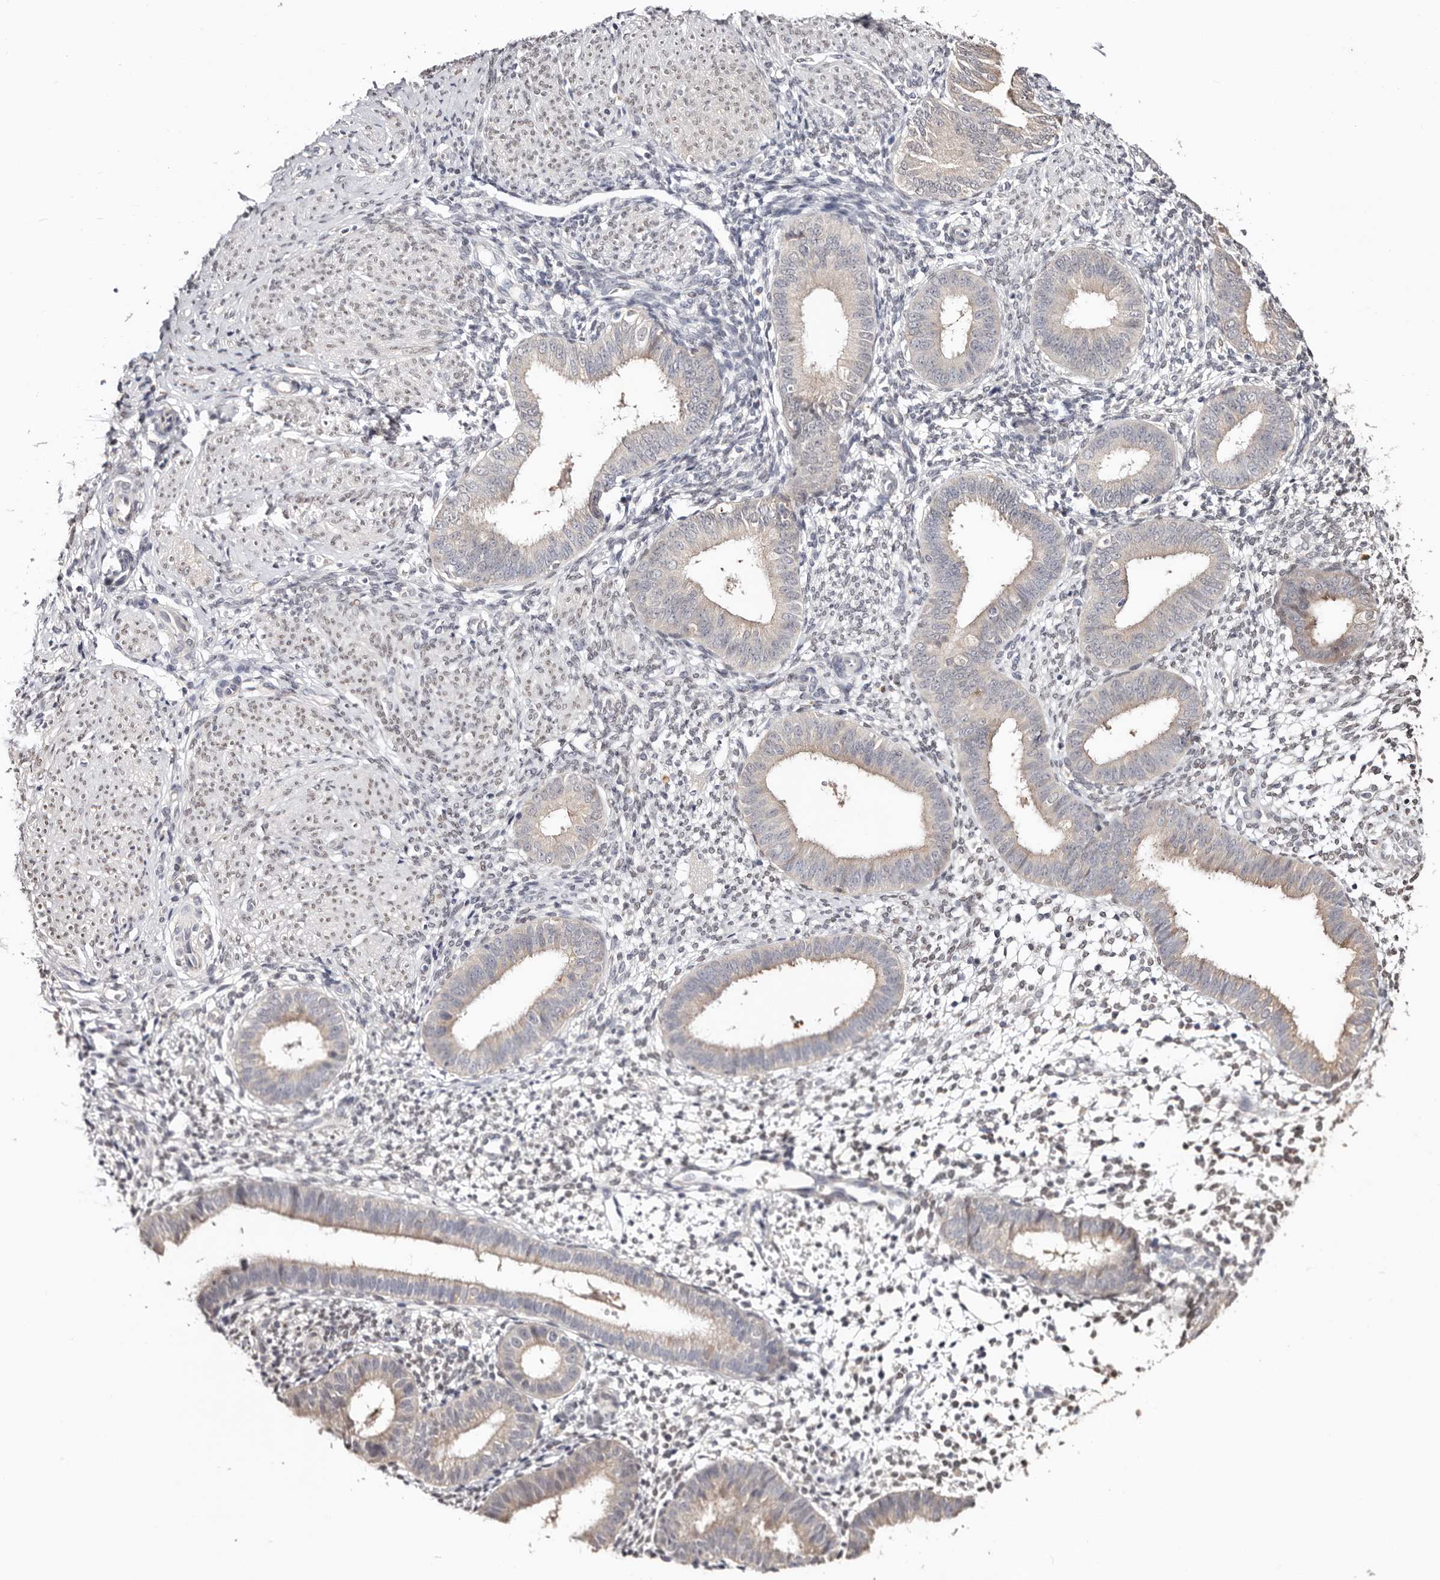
{"staining": {"intensity": "negative", "quantity": "none", "location": "none"}, "tissue": "endometrium", "cell_type": "Cells in endometrial stroma", "image_type": "normal", "snomed": [{"axis": "morphology", "description": "Normal tissue, NOS"}, {"axis": "topography", "description": "Uterus"}, {"axis": "topography", "description": "Endometrium"}], "caption": "IHC histopathology image of normal human endometrium stained for a protein (brown), which reveals no positivity in cells in endometrial stroma. (Stains: DAB IHC with hematoxylin counter stain, Microscopy: brightfield microscopy at high magnification).", "gene": "TYW3", "patient": {"sex": "female", "age": 48}}